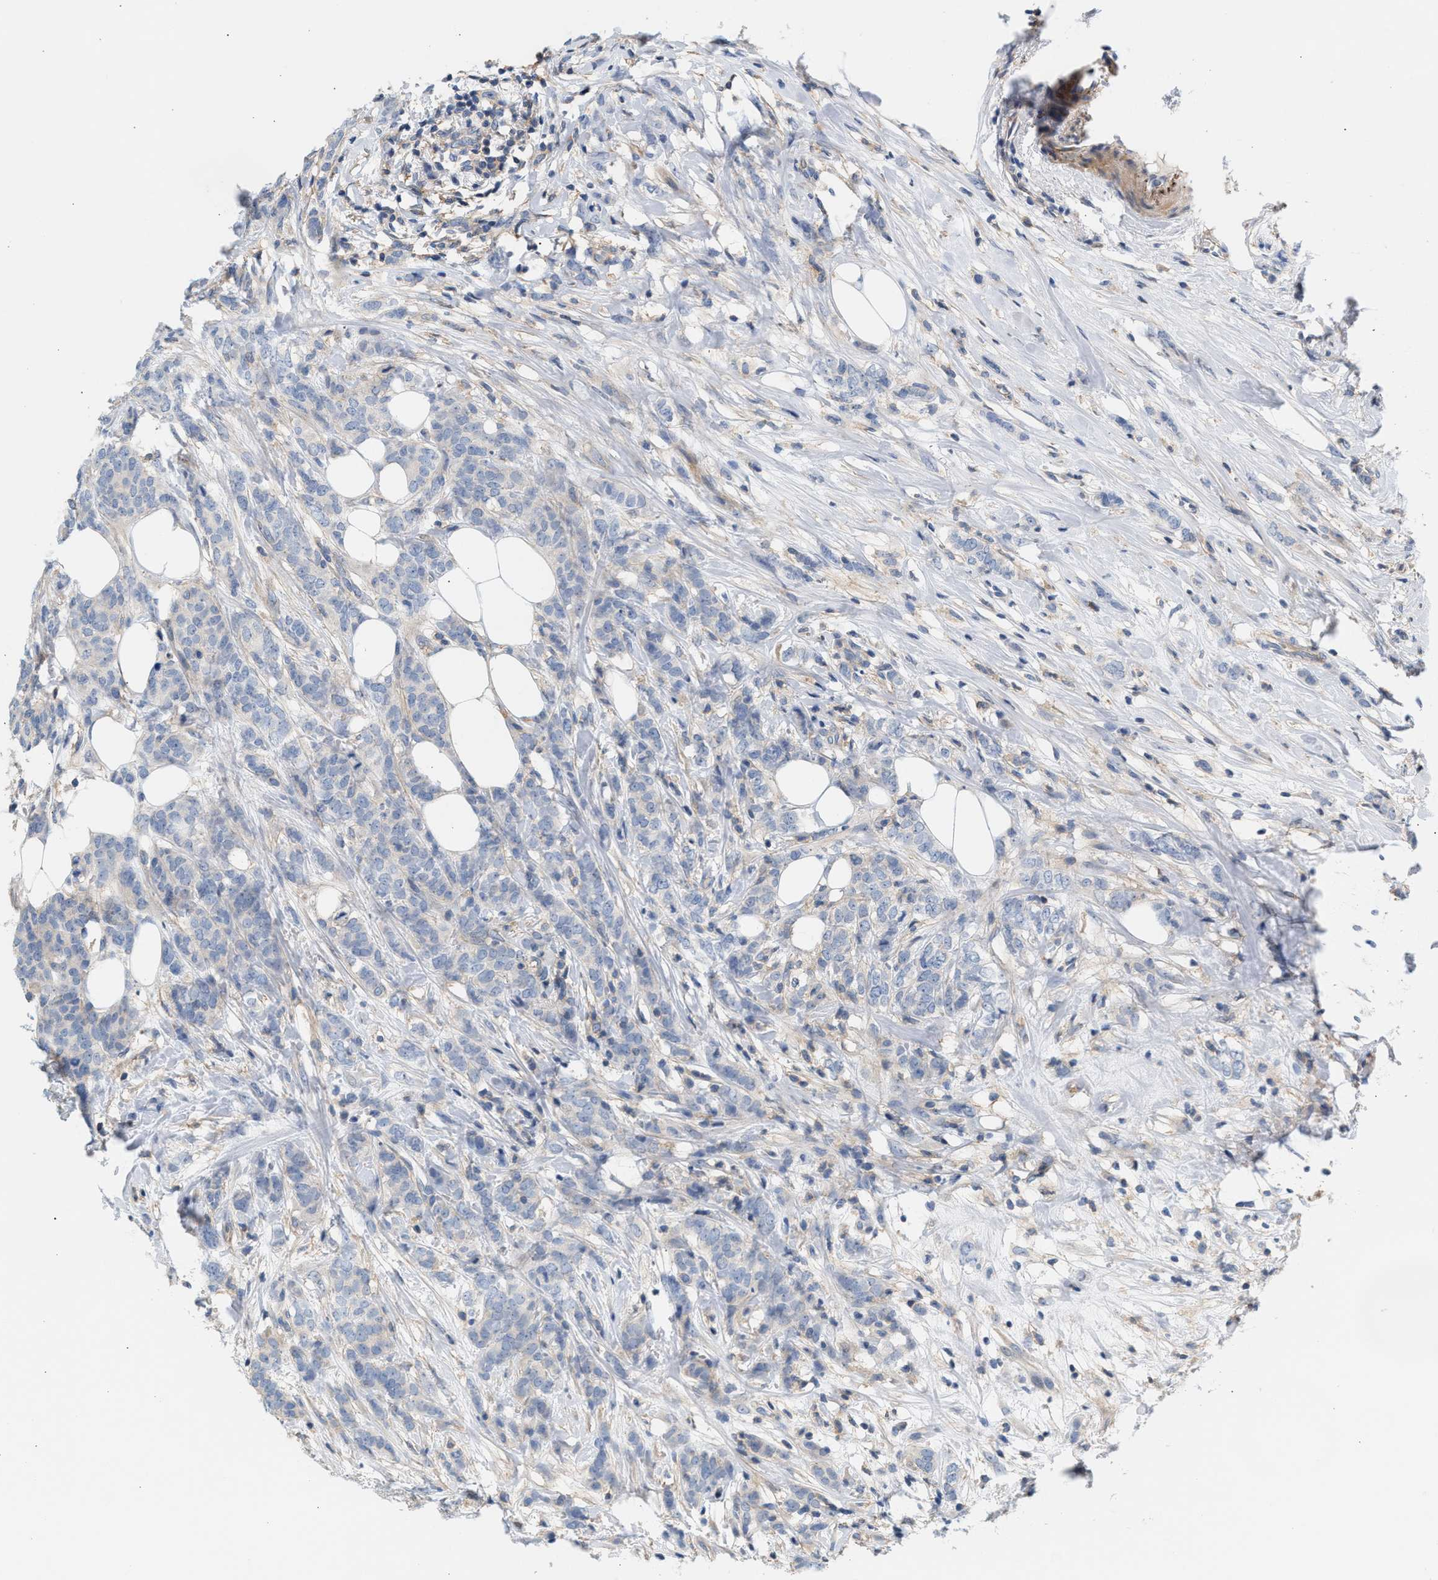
{"staining": {"intensity": "negative", "quantity": "none", "location": "none"}, "tissue": "breast cancer", "cell_type": "Tumor cells", "image_type": "cancer", "snomed": [{"axis": "morphology", "description": "Lobular carcinoma"}, {"axis": "topography", "description": "Skin"}, {"axis": "topography", "description": "Breast"}], "caption": "Immunohistochemistry image of neoplastic tissue: breast lobular carcinoma stained with DAB shows no significant protein staining in tumor cells.", "gene": "LRCH1", "patient": {"sex": "female", "age": 46}}